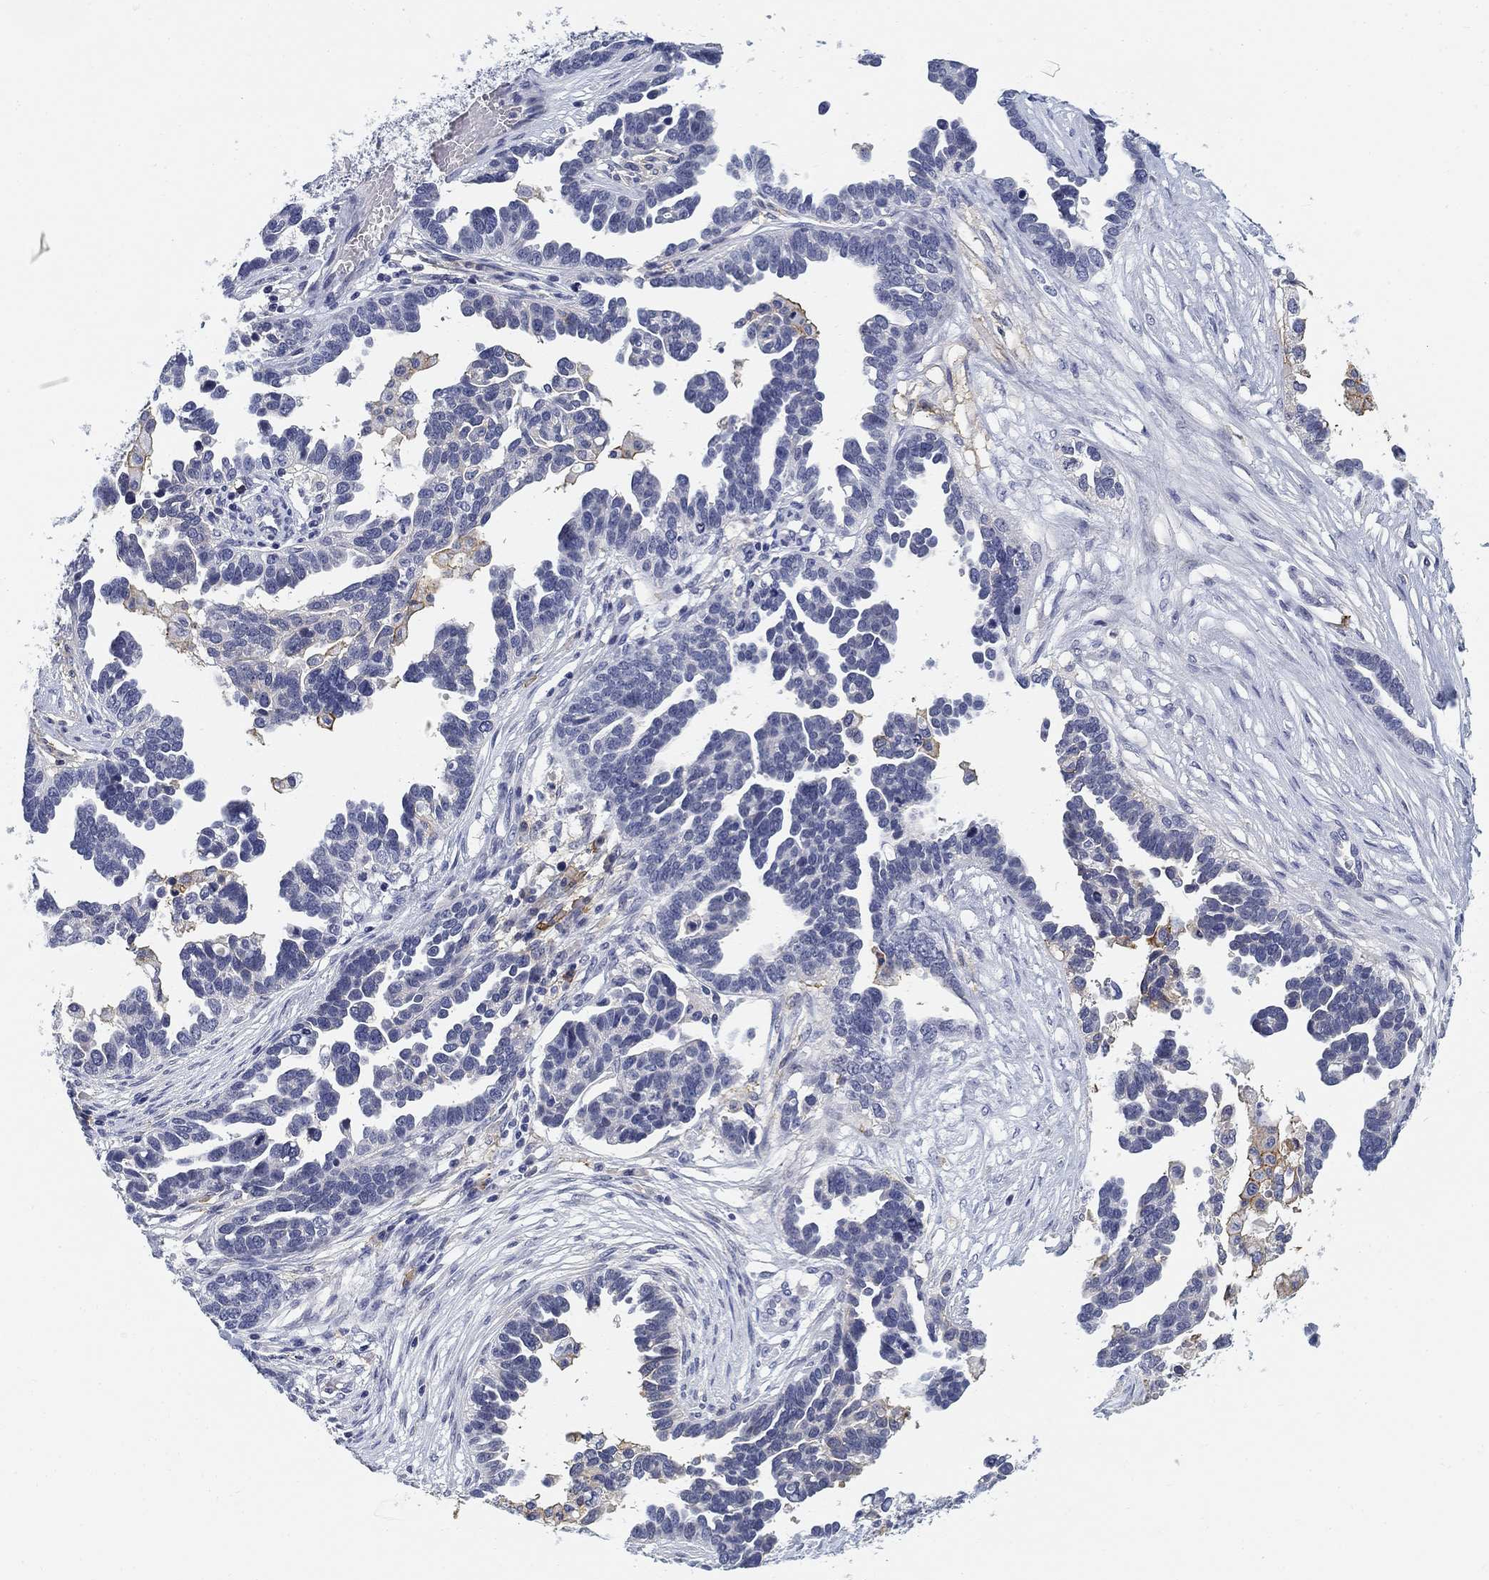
{"staining": {"intensity": "negative", "quantity": "none", "location": "none"}, "tissue": "ovarian cancer", "cell_type": "Tumor cells", "image_type": "cancer", "snomed": [{"axis": "morphology", "description": "Cystadenocarcinoma, serous, NOS"}, {"axis": "topography", "description": "Ovary"}], "caption": "An immunohistochemistry (IHC) histopathology image of ovarian cancer (serous cystadenocarcinoma) is shown. There is no staining in tumor cells of ovarian cancer (serous cystadenocarcinoma). (DAB immunohistochemistry (IHC) with hematoxylin counter stain).", "gene": "SLC2A5", "patient": {"sex": "female", "age": 54}}